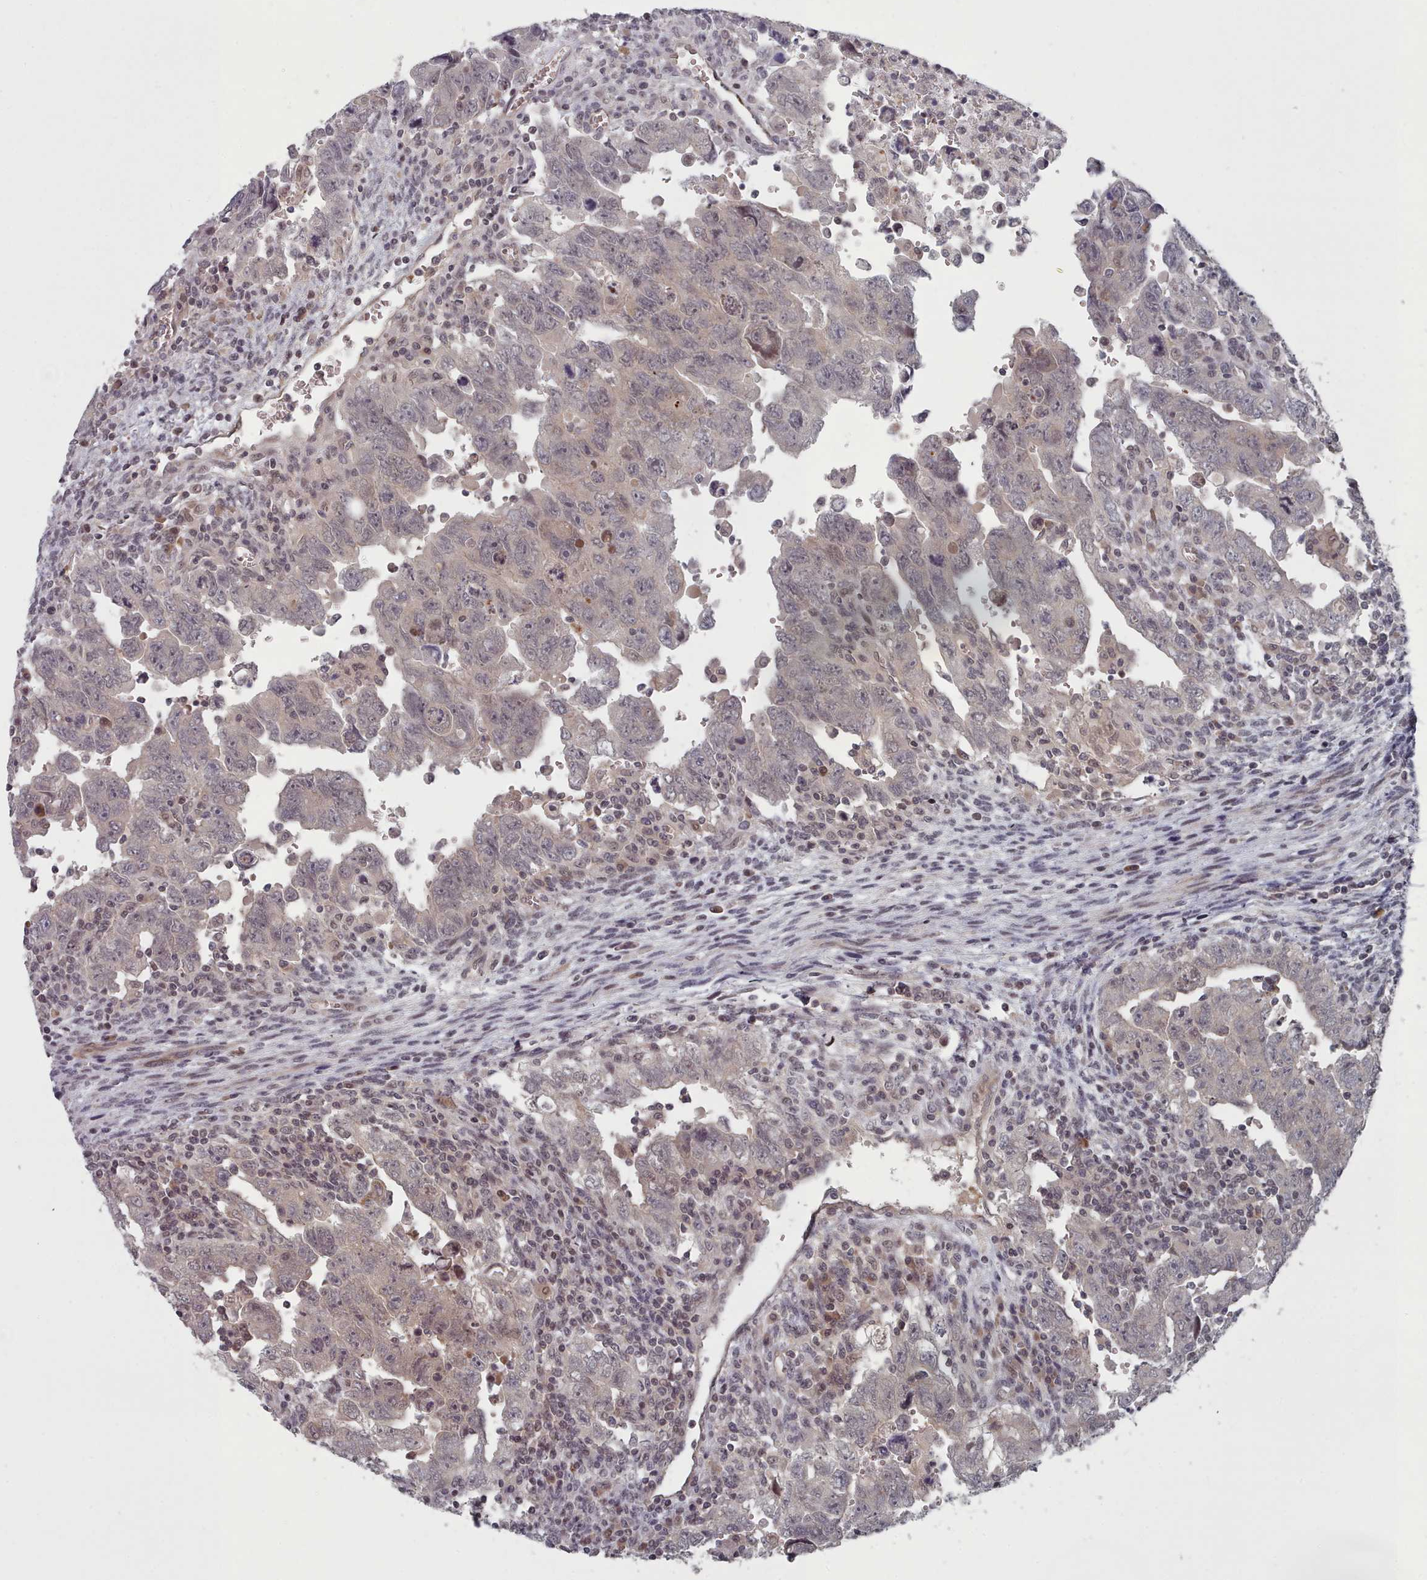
{"staining": {"intensity": "negative", "quantity": "none", "location": "none"}, "tissue": "testis cancer", "cell_type": "Tumor cells", "image_type": "cancer", "snomed": [{"axis": "morphology", "description": "Carcinoma, Embryonal, NOS"}, {"axis": "topography", "description": "Testis"}], "caption": "There is no significant positivity in tumor cells of testis cancer (embryonal carcinoma).", "gene": "HYAL3", "patient": {"sex": "male", "age": 28}}